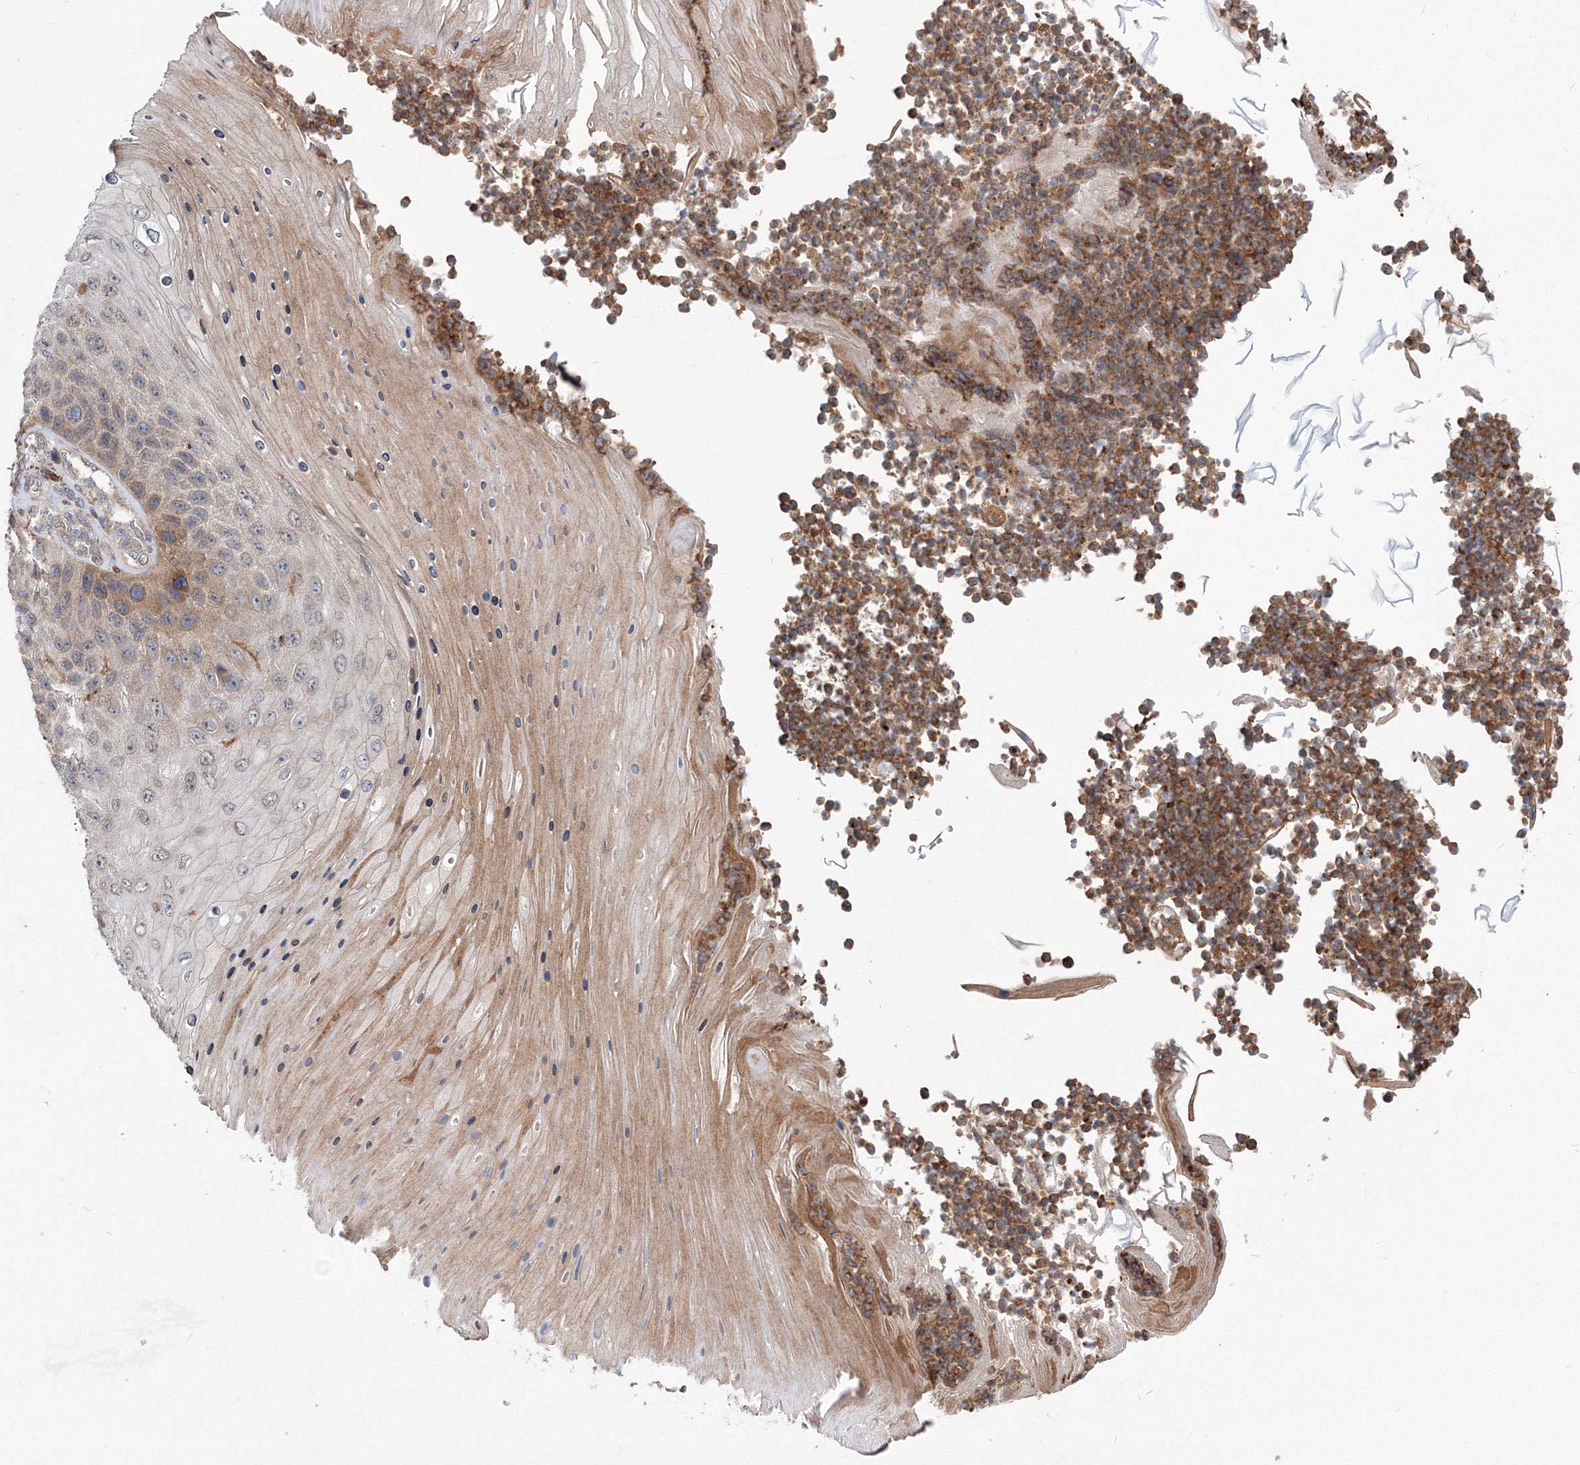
{"staining": {"intensity": "weak", "quantity": "25%-75%", "location": "cytoplasmic/membranous"}, "tissue": "skin cancer", "cell_type": "Tumor cells", "image_type": "cancer", "snomed": [{"axis": "morphology", "description": "Squamous cell carcinoma, NOS"}, {"axis": "topography", "description": "Skin"}], "caption": "High-magnification brightfield microscopy of squamous cell carcinoma (skin) stained with DAB (3,3'-diaminobenzidine) (brown) and counterstained with hematoxylin (blue). tumor cells exhibit weak cytoplasmic/membranous staining is present in about25%-75% of cells. (Stains: DAB (3,3'-diaminobenzidine) in brown, nuclei in blue, Microscopy: brightfield microscopy at high magnification).", "gene": "RANBP3L", "patient": {"sex": "female", "age": 88}}